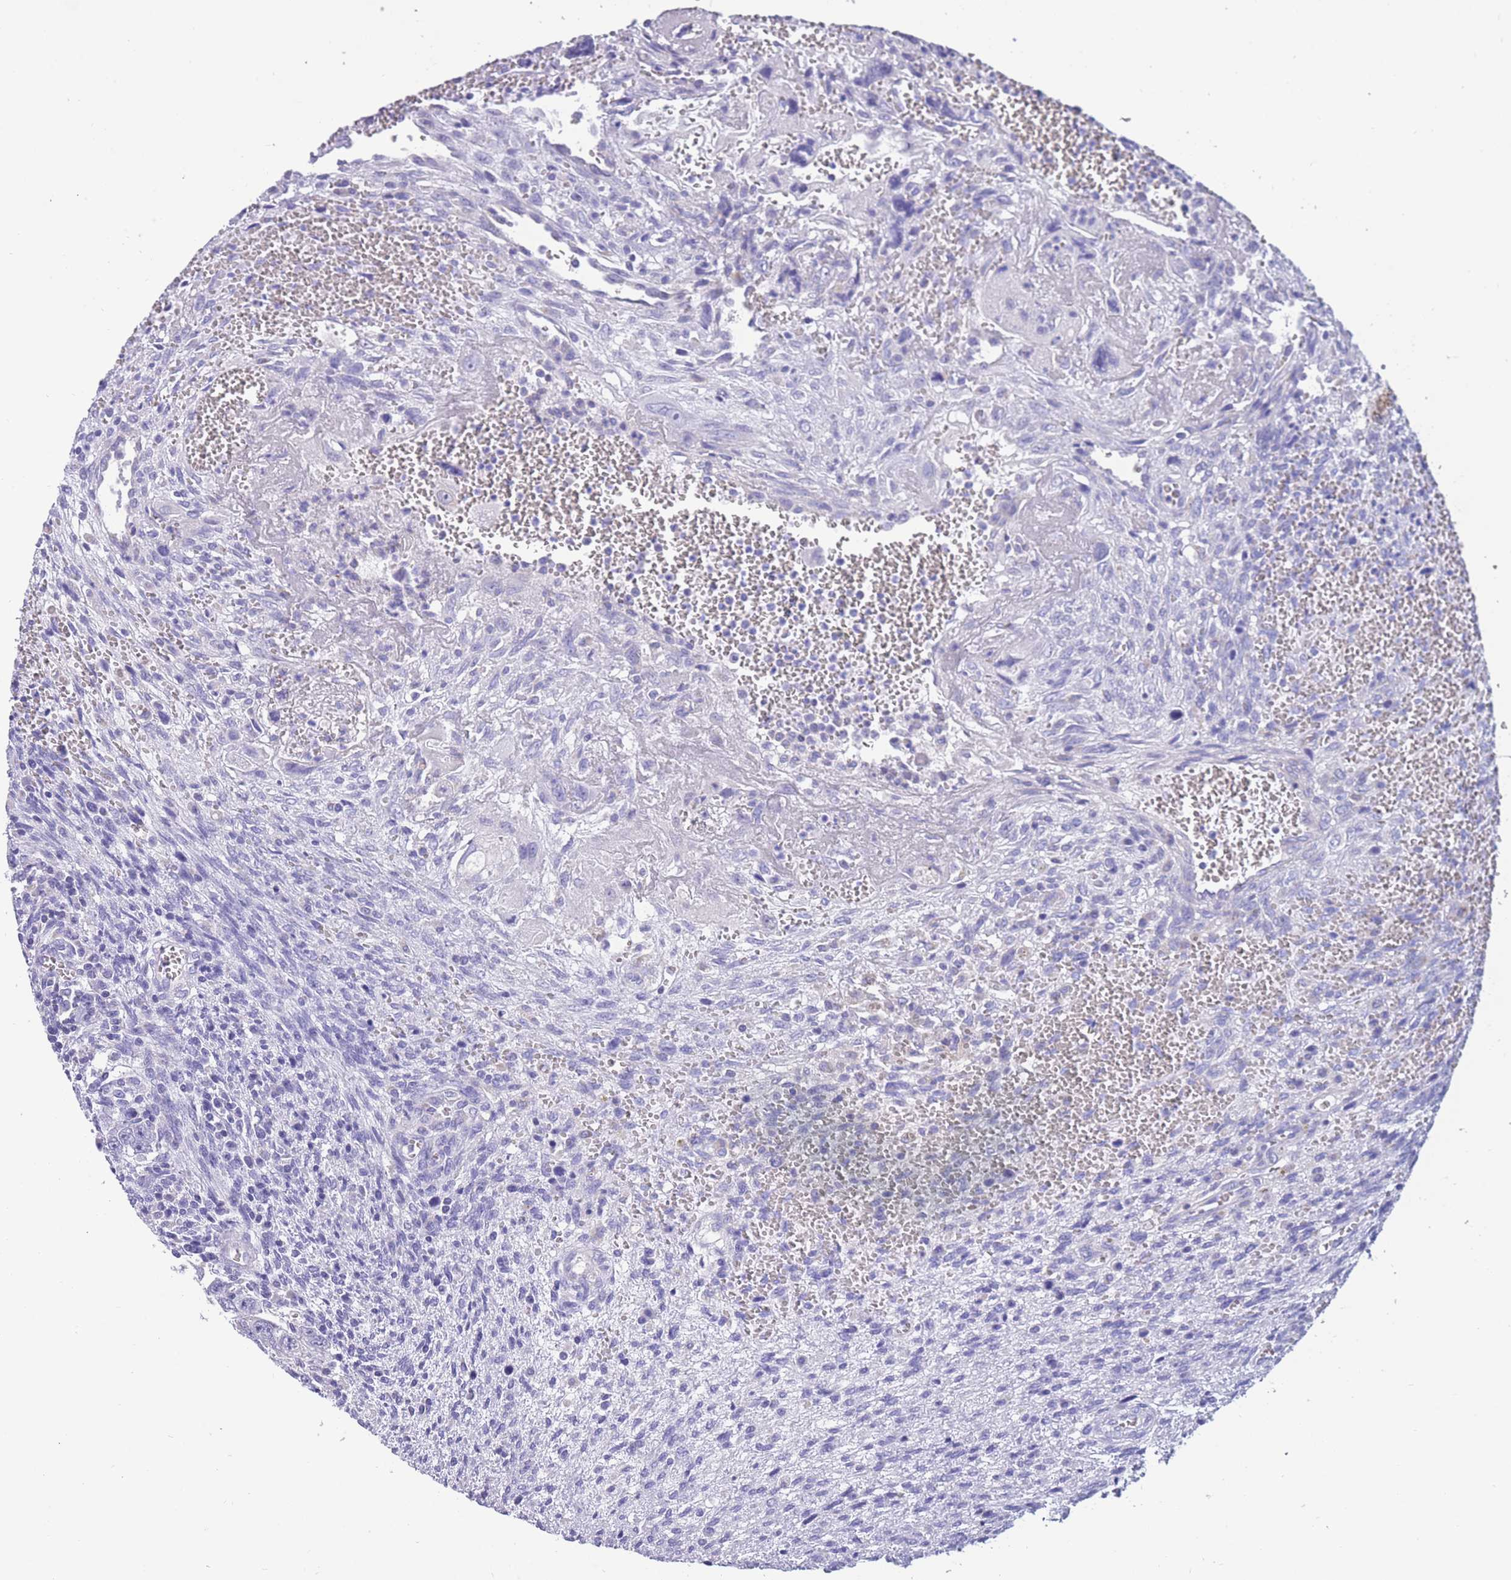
{"staining": {"intensity": "negative", "quantity": "none", "location": "none"}, "tissue": "testis cancer", "cell_type": "Tumor cells", "image_type": "cancer", "snomed": [{"axis": "morphology", "description": "Carcinoma, Embryonal, NOS"}, {"axis": "topography", "description": "Testis"}], "caption": "Tumor cells are negative for brown protein staining in embryonal carcinoma (testis). (Immunohistochemistry (ihc), brightfield microscopy, high magnification).", "gene": "INTS2", "patient": {"sex": "male", "age": 28}}